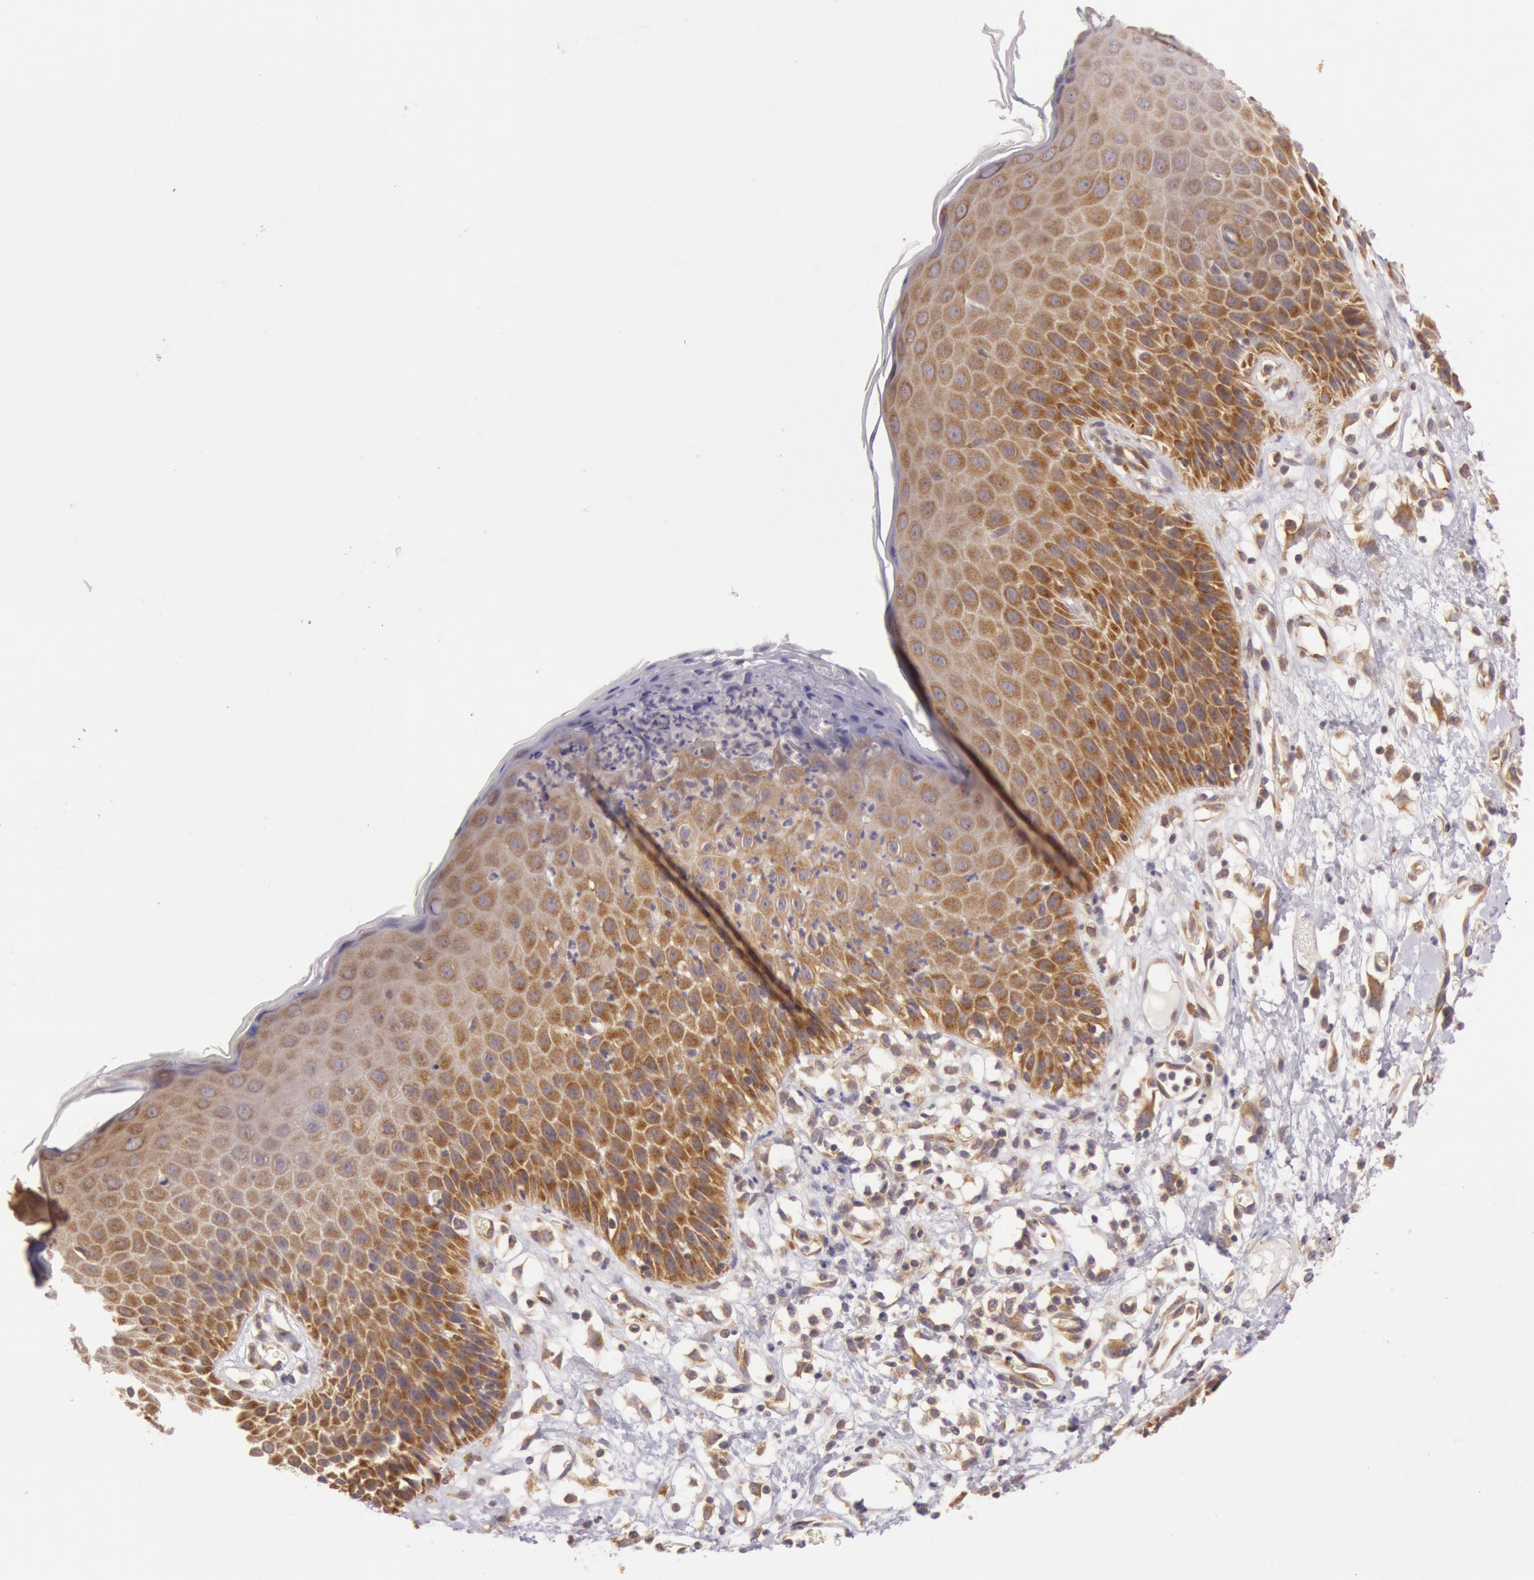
{"staining": {"intensity": "moderate", "quantity": ">75%", "location": "cytoplasmic/membranous"}, "tissue": "skin", "cell_type": "Epidermal cells", "image_type": "normal", "snomed": [{"axis": "morphology", "description": "Normal tissue, NOS"}, {"axis": "topography", "description": "Vulva"}, {"axis": "topography", "description": "Peripheral nerve tissue"}], "caption": "Immunohistochemical staining of normal skin reveals medium levels of moderate cytoplasmic/membranous positivity in about >75% of epidermal cells. The staining was performed using DAB (3,3'-diaminobenzidine), with brown indicating positive protein expression. Nuclei are stained blue with hematoxylin.", "gene": "CHUK", "patient": {"sex": "female", "age": 68}}